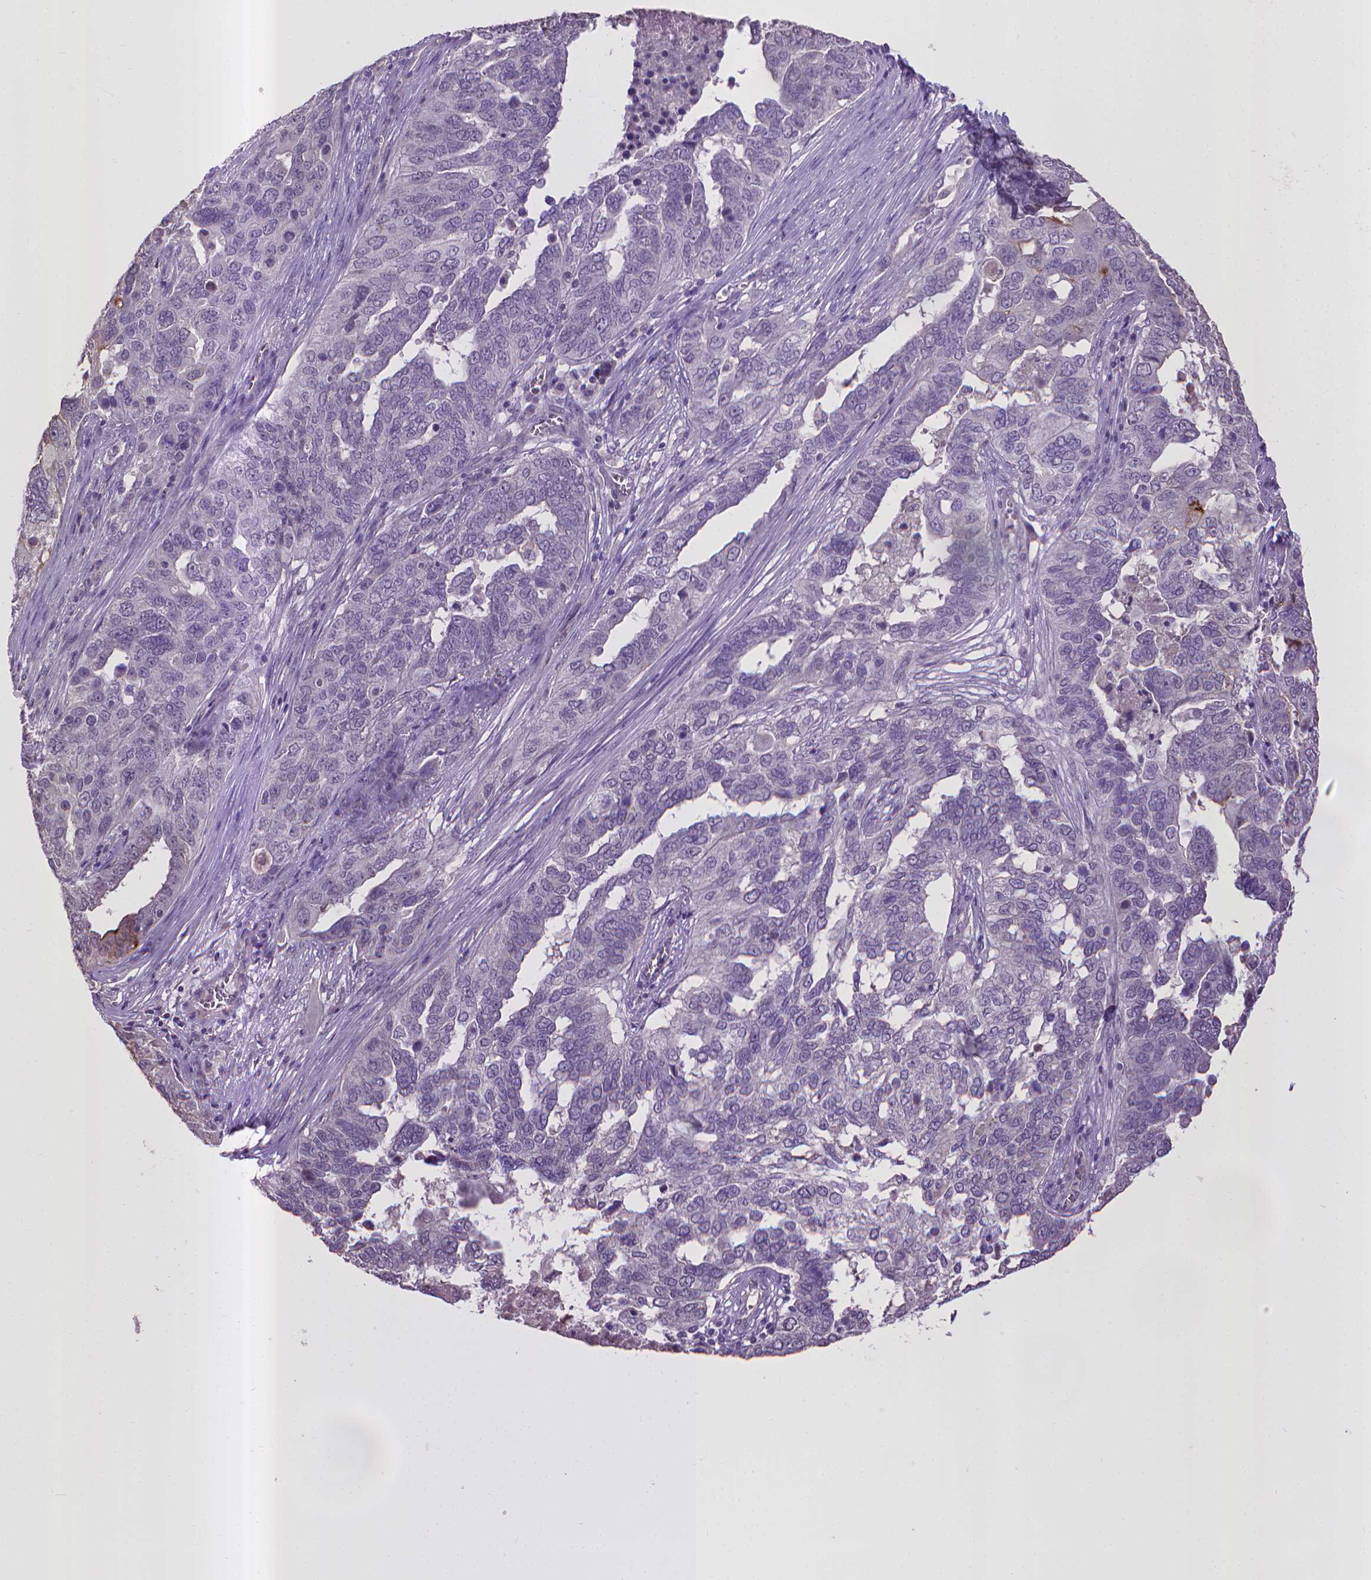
{"staining": {"intensity": "negative", "quantity": "none", "location": "none"}, "tissue": "ovarian cancer", "cell_type": "Tumor cells", "image_type": "cancer", "snomed": [{"axis": "morphology", "description": "Carcinoma, endometroid"}, {"axis": "topography", "description": "Soft tissue"}, {"axis": "topography", "description": "Ovary"}], "caption": "The IHC histopathology image has no significant staining in tumor cells of endometroid carcinoma (ovarian) tissue.", "gene": "CPM", "patient": {"sex": "female", "age": 52}}